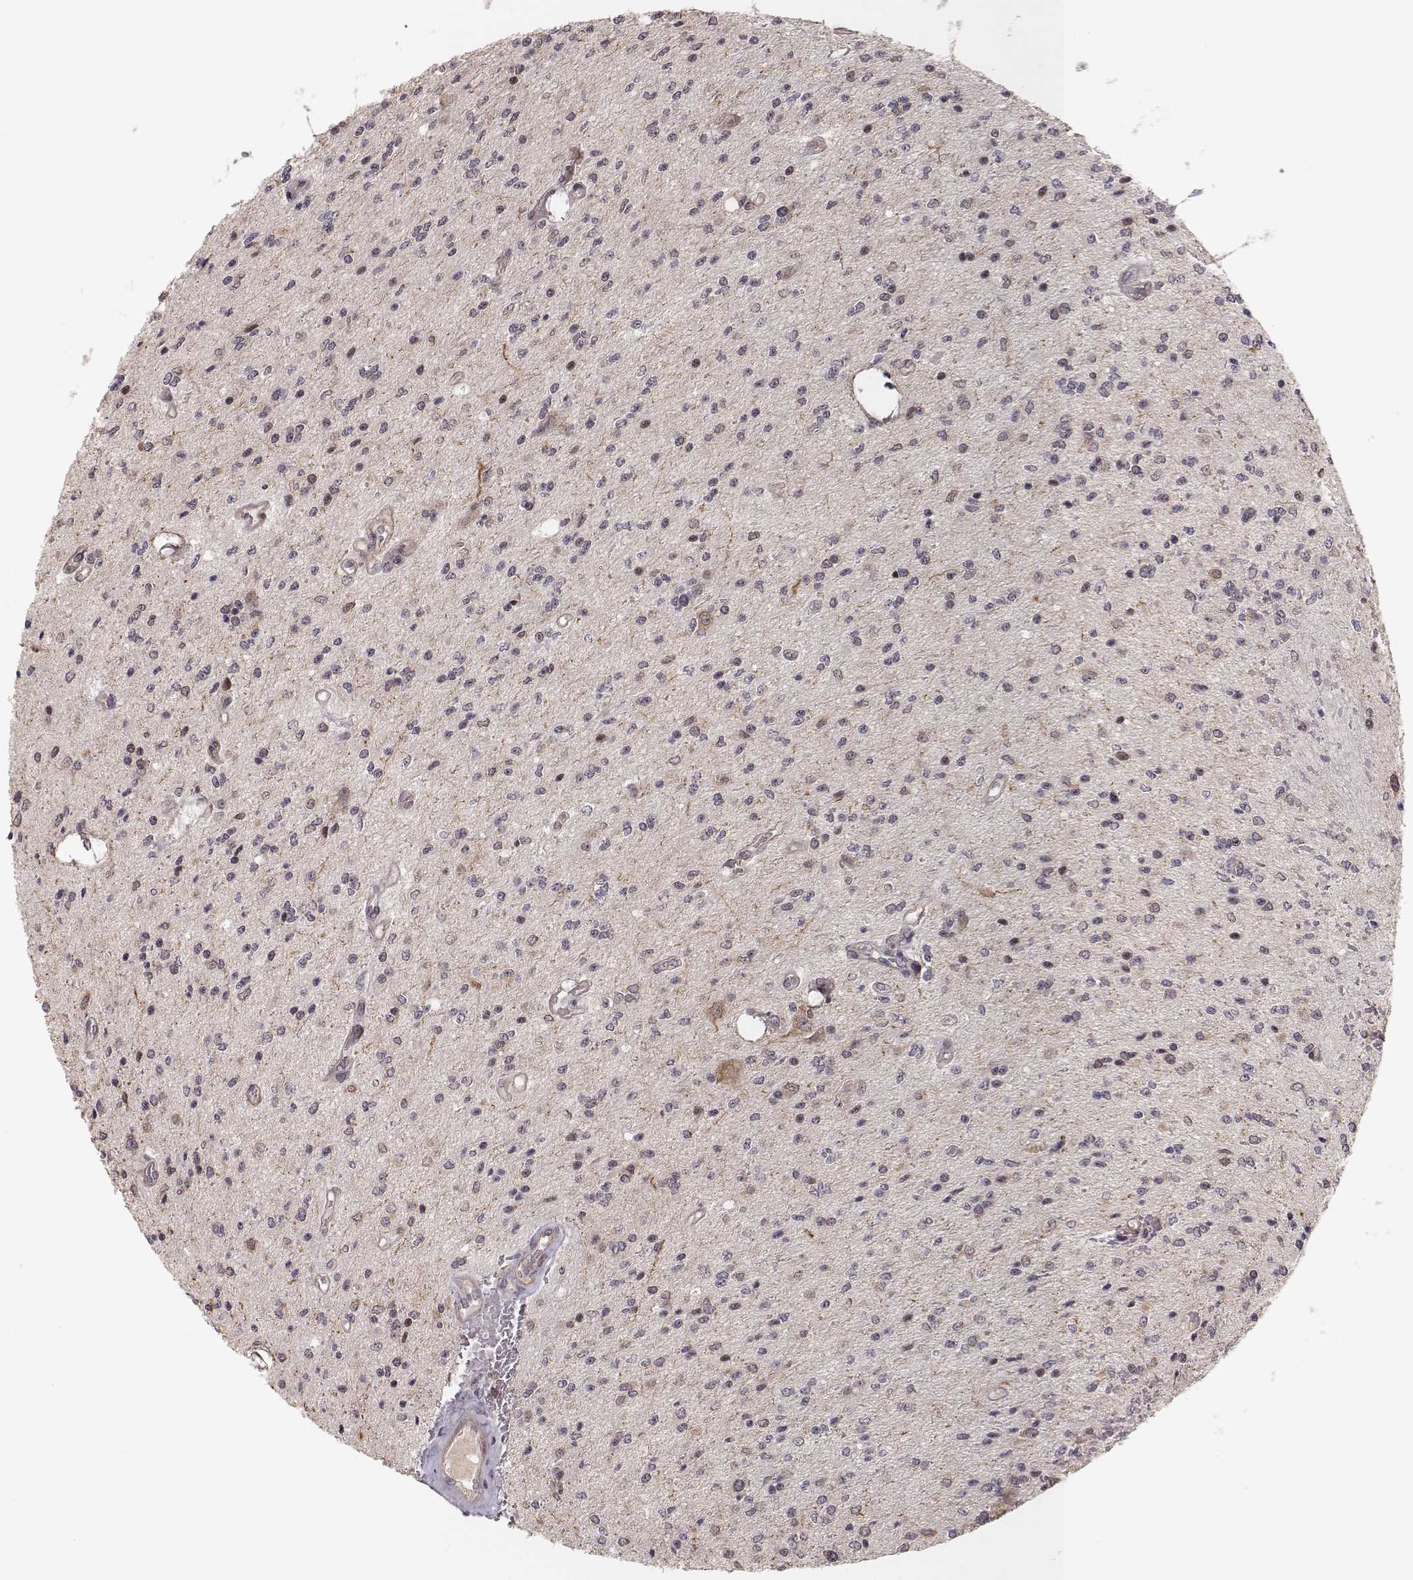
{"staining": {"intensity": "weak", "quantity": "<25%", "location": "cytoplasmic/membranous"}, "tissue": "glioma", "cell_type": "Tumor cells", "image_type": "cancer", "snomed": [{"axis": "morphology", "description": "Glioma, malignant, Low grade"}, {"axis": "topography", "description": "Brain"}], "caption": "Immunohistochemical staining of human glioma exhibits no significant expression in tumor cells.", "gene": "PLEKHG3", "patient": {"sex": "male", "age": 67}}